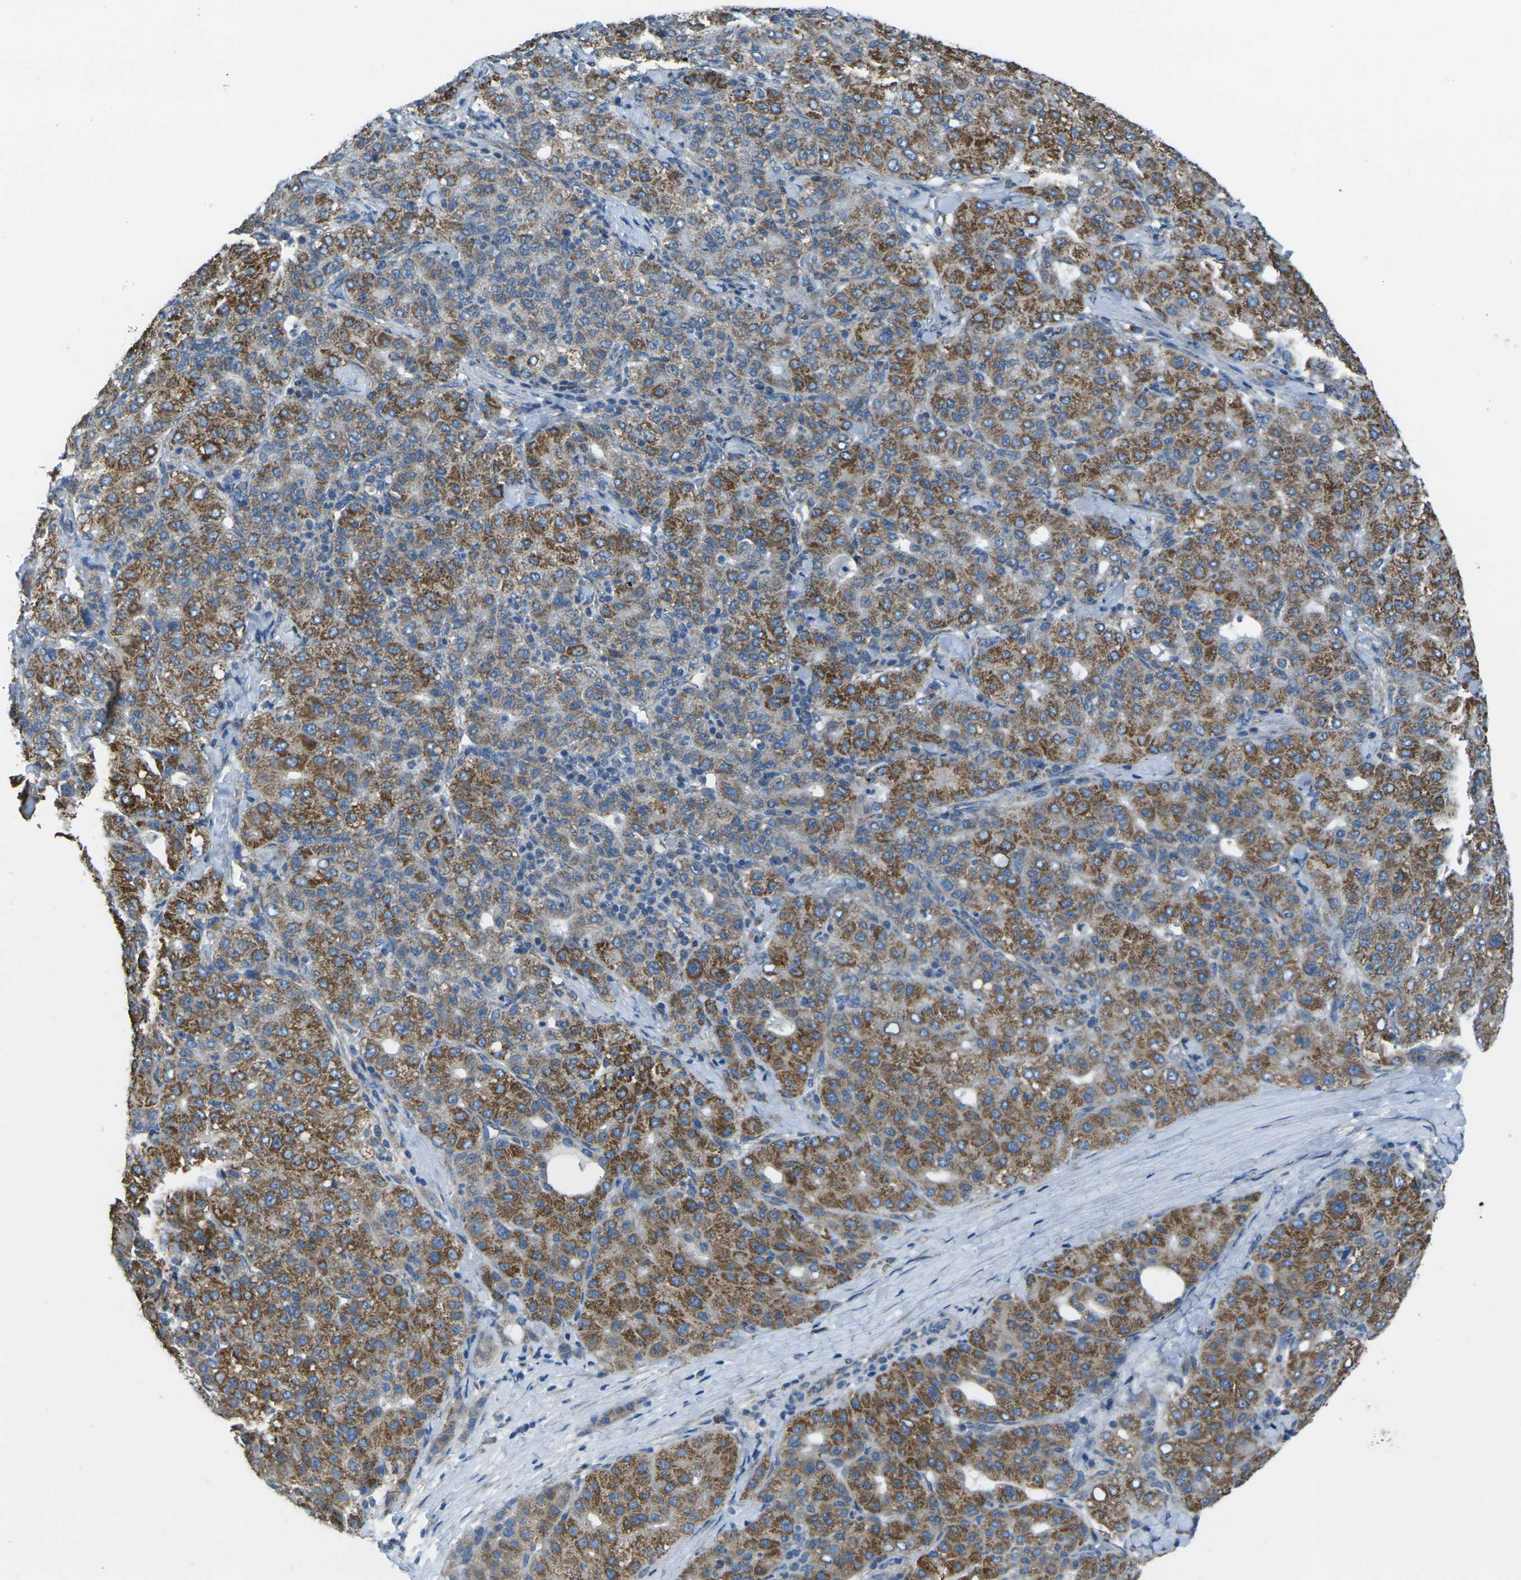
{"staining": {"intensity": "moderate", "quantity": ">75%", "location": "cytoplasmic/membranous"}, "tissue": "liver cancer", "cell_type": "Tumor cells", "image_type": "cancer", "snomed": [{"axis": "morphology", "description": "Carcinoma, Hepatocellular, NOS"}, {"axis": "topography", "description": "Liver"}], "caption": "Immunohistochemistry (IHC) (DAB (3,3'-diaminobenzidine)) staining of human hepatocellular carcinoma (liver) reveals moderate cytoplasmic/membranous protein positivity in approximately >75% of tumor cells.", "gene": "TMEM120B", "patient": {"sex": "male", "age": 65}}